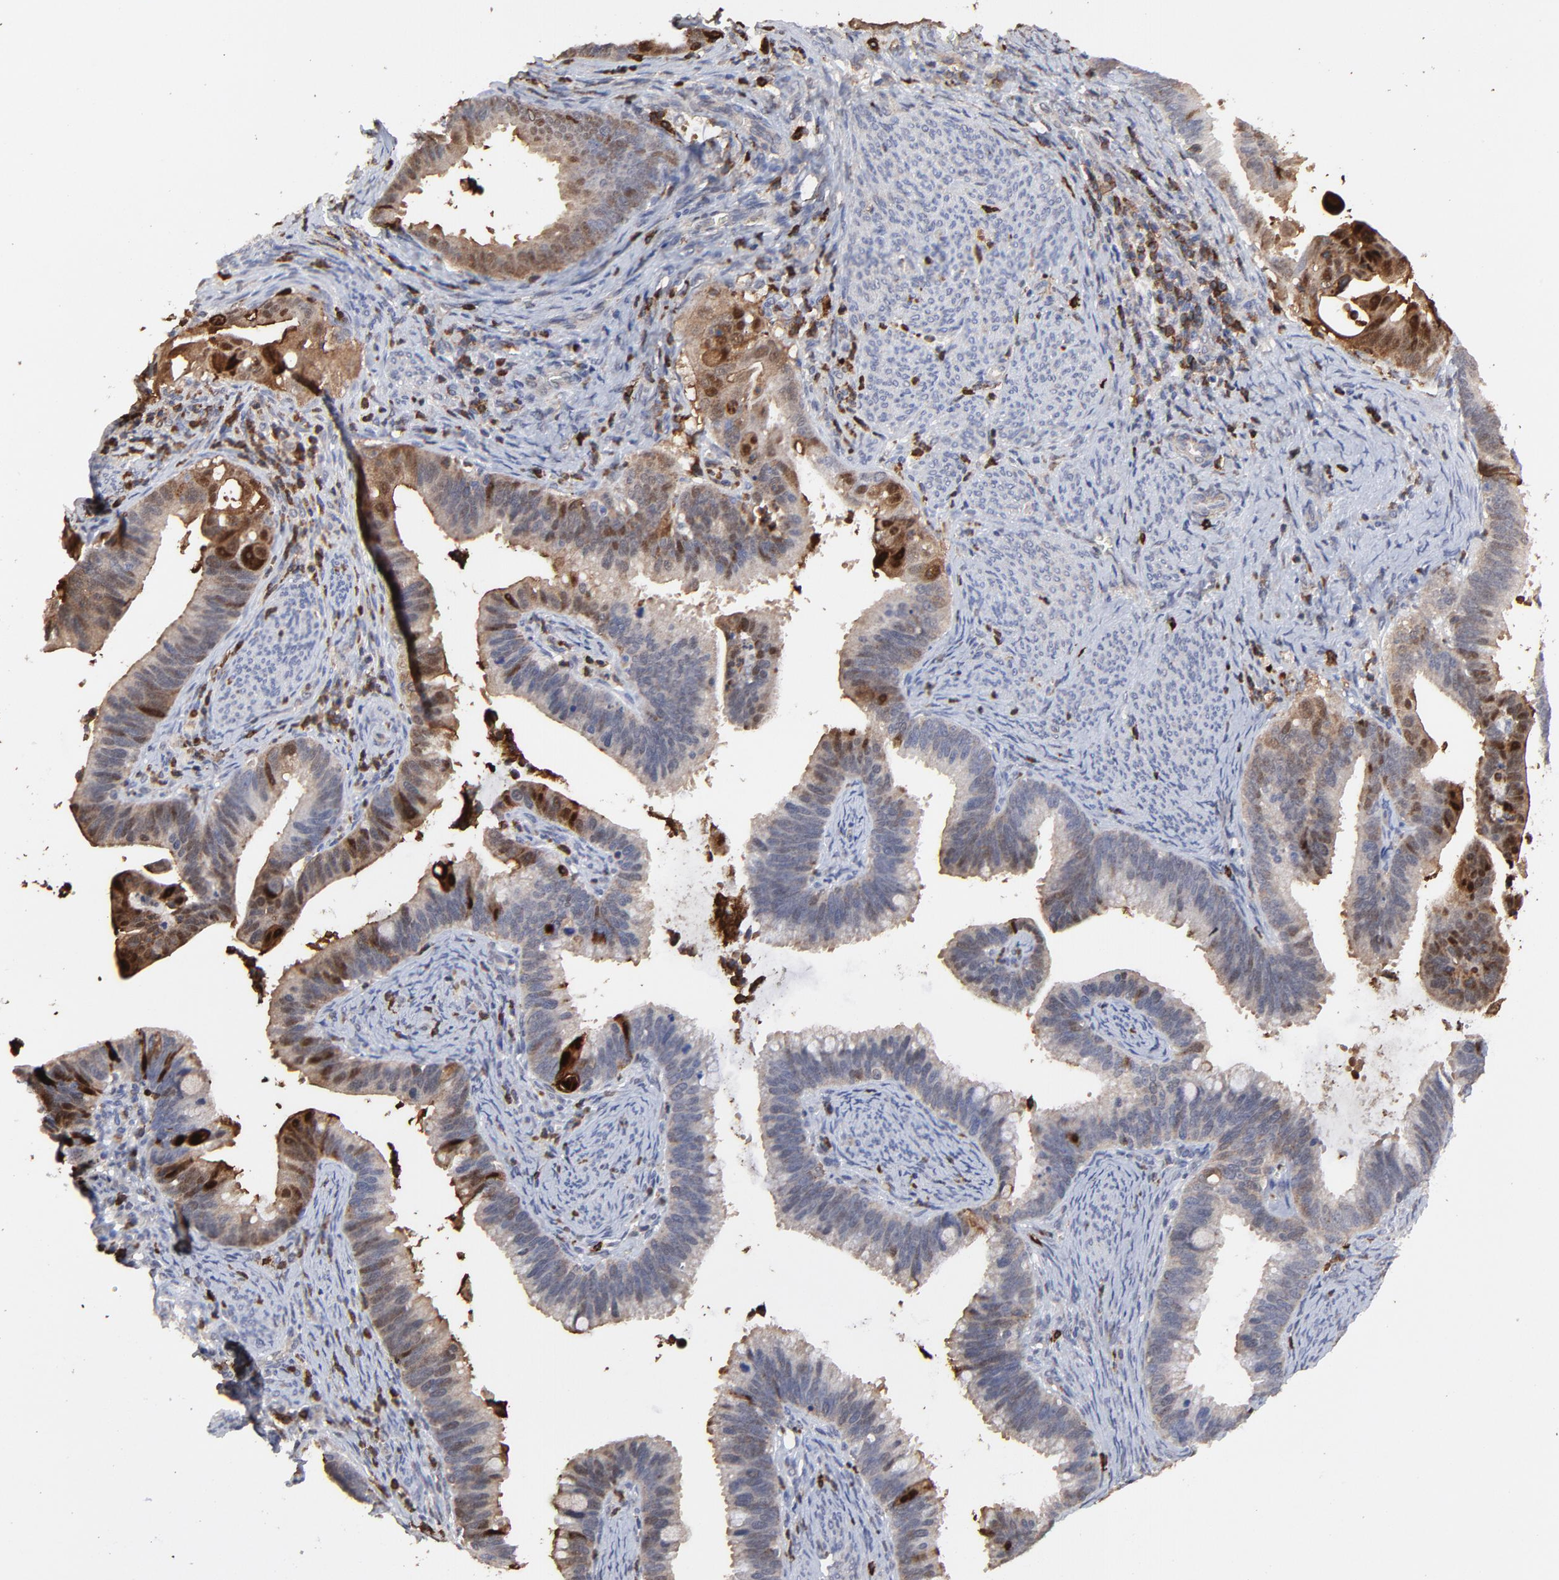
{"staining": {"intensity": "moderate", "quantity": "<25%", "location": "cytoplasmic/membranous,nuclear"}, "tissue": "cervical cancer", "cell_type": "Tumor cells", "image_type": "cancer", "snomed": [{"axis": "morphology", "description": "Adenocarcinoma, NOS"}, {"axis": "topography", "description": "Cervix"}], "caption": "Immunohistochemical staining of adenocarcinoma (cervical) shows low levels of moderate cytoplasmic/membranous and nuclear protein staining in about <25% of tumor cells.", "gene": "SLC6A14", "patient": {"sex": "female", "age": 47}}